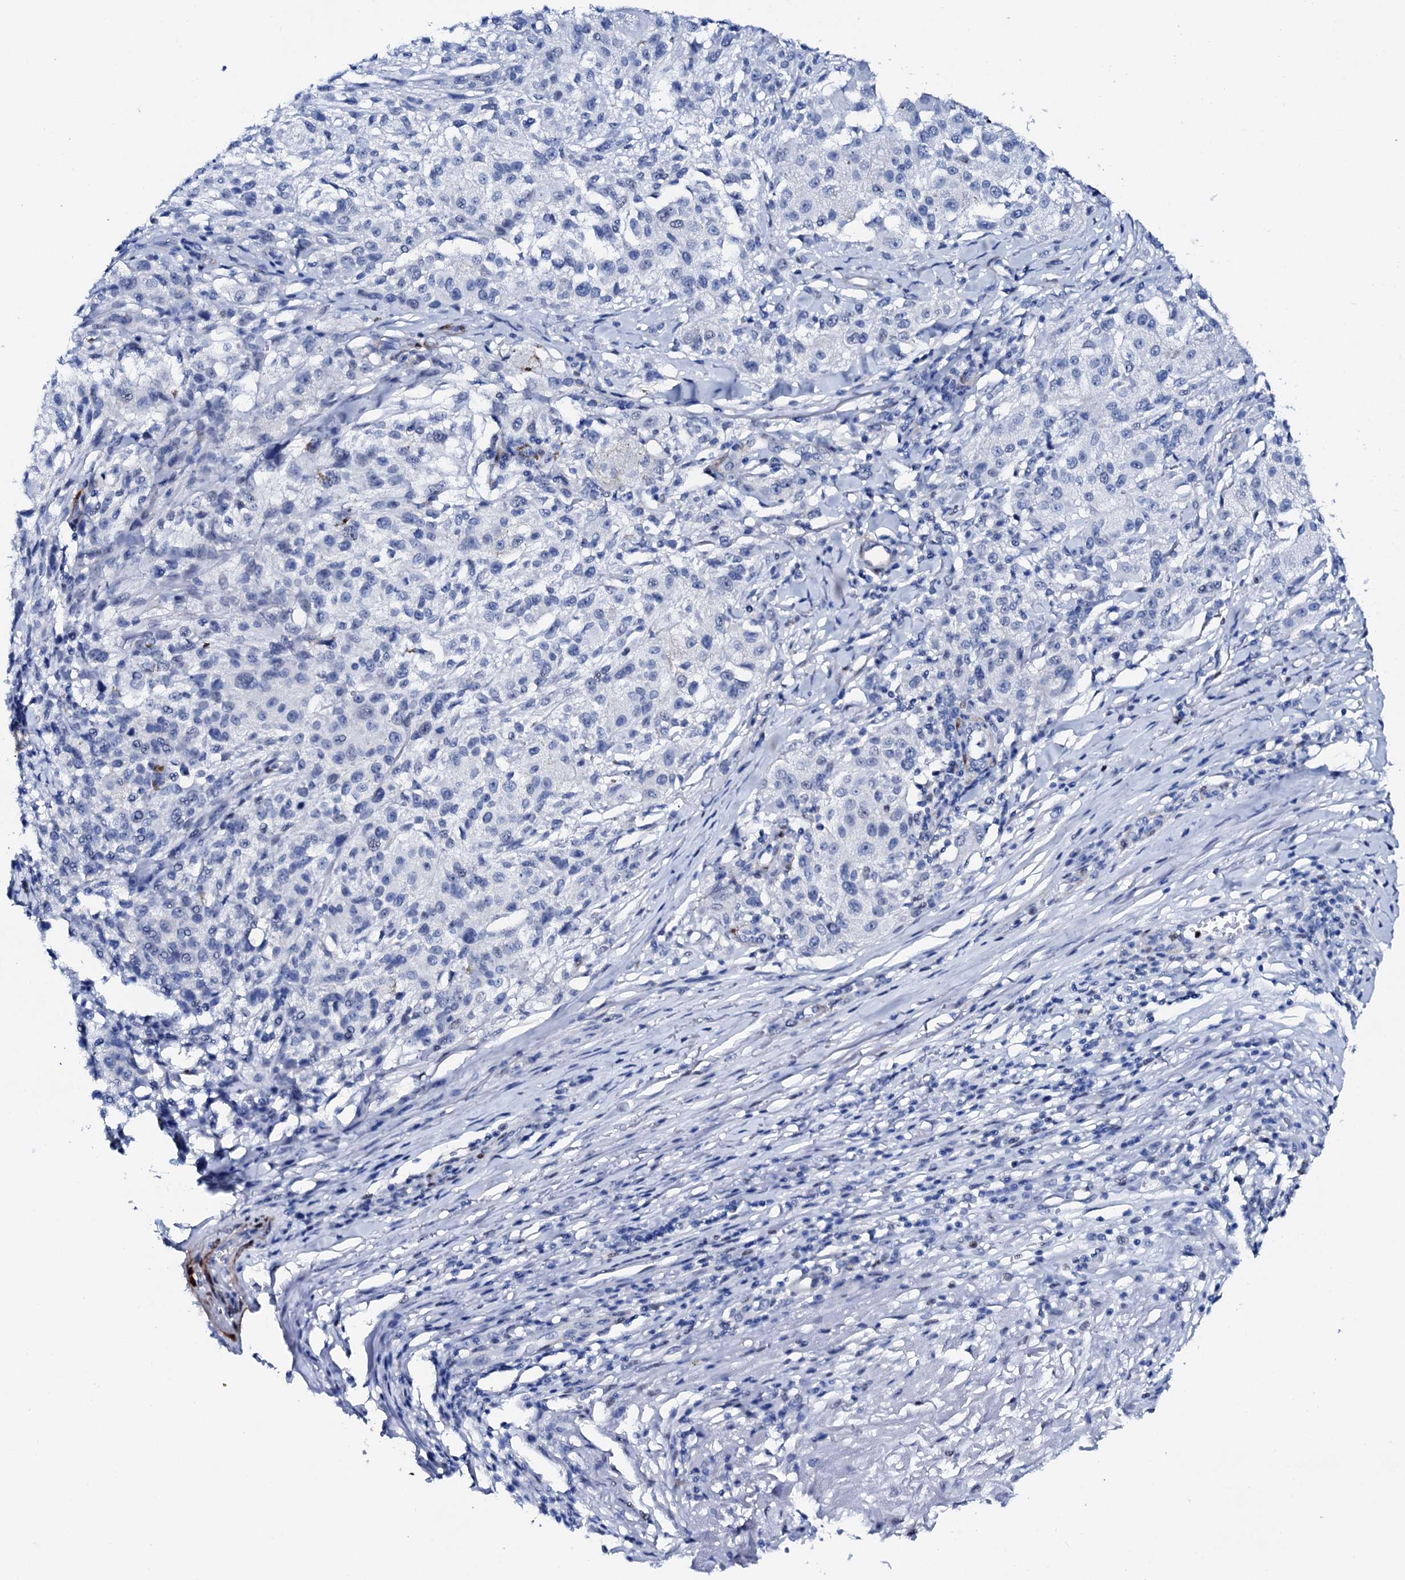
{"staining": {"intensity": "negative", "quantity": "none", "location": "none"}, "tissue": "melanoma", "cell_type": "Tumor cells", "image_type": "cancer", "snomed": [{"axis": "morphology", "description": "Necrosis, NOS"}, {"axis": "morphology", "description": "Malignant melanoma, NOS"}, {"axis": "topography", "description": "Skin"}], "caption": "The image shows no significant expression in tumor cells of melanoma.", "gene": "NRIP2", "patient": {"sex": "female", "age": 87}}